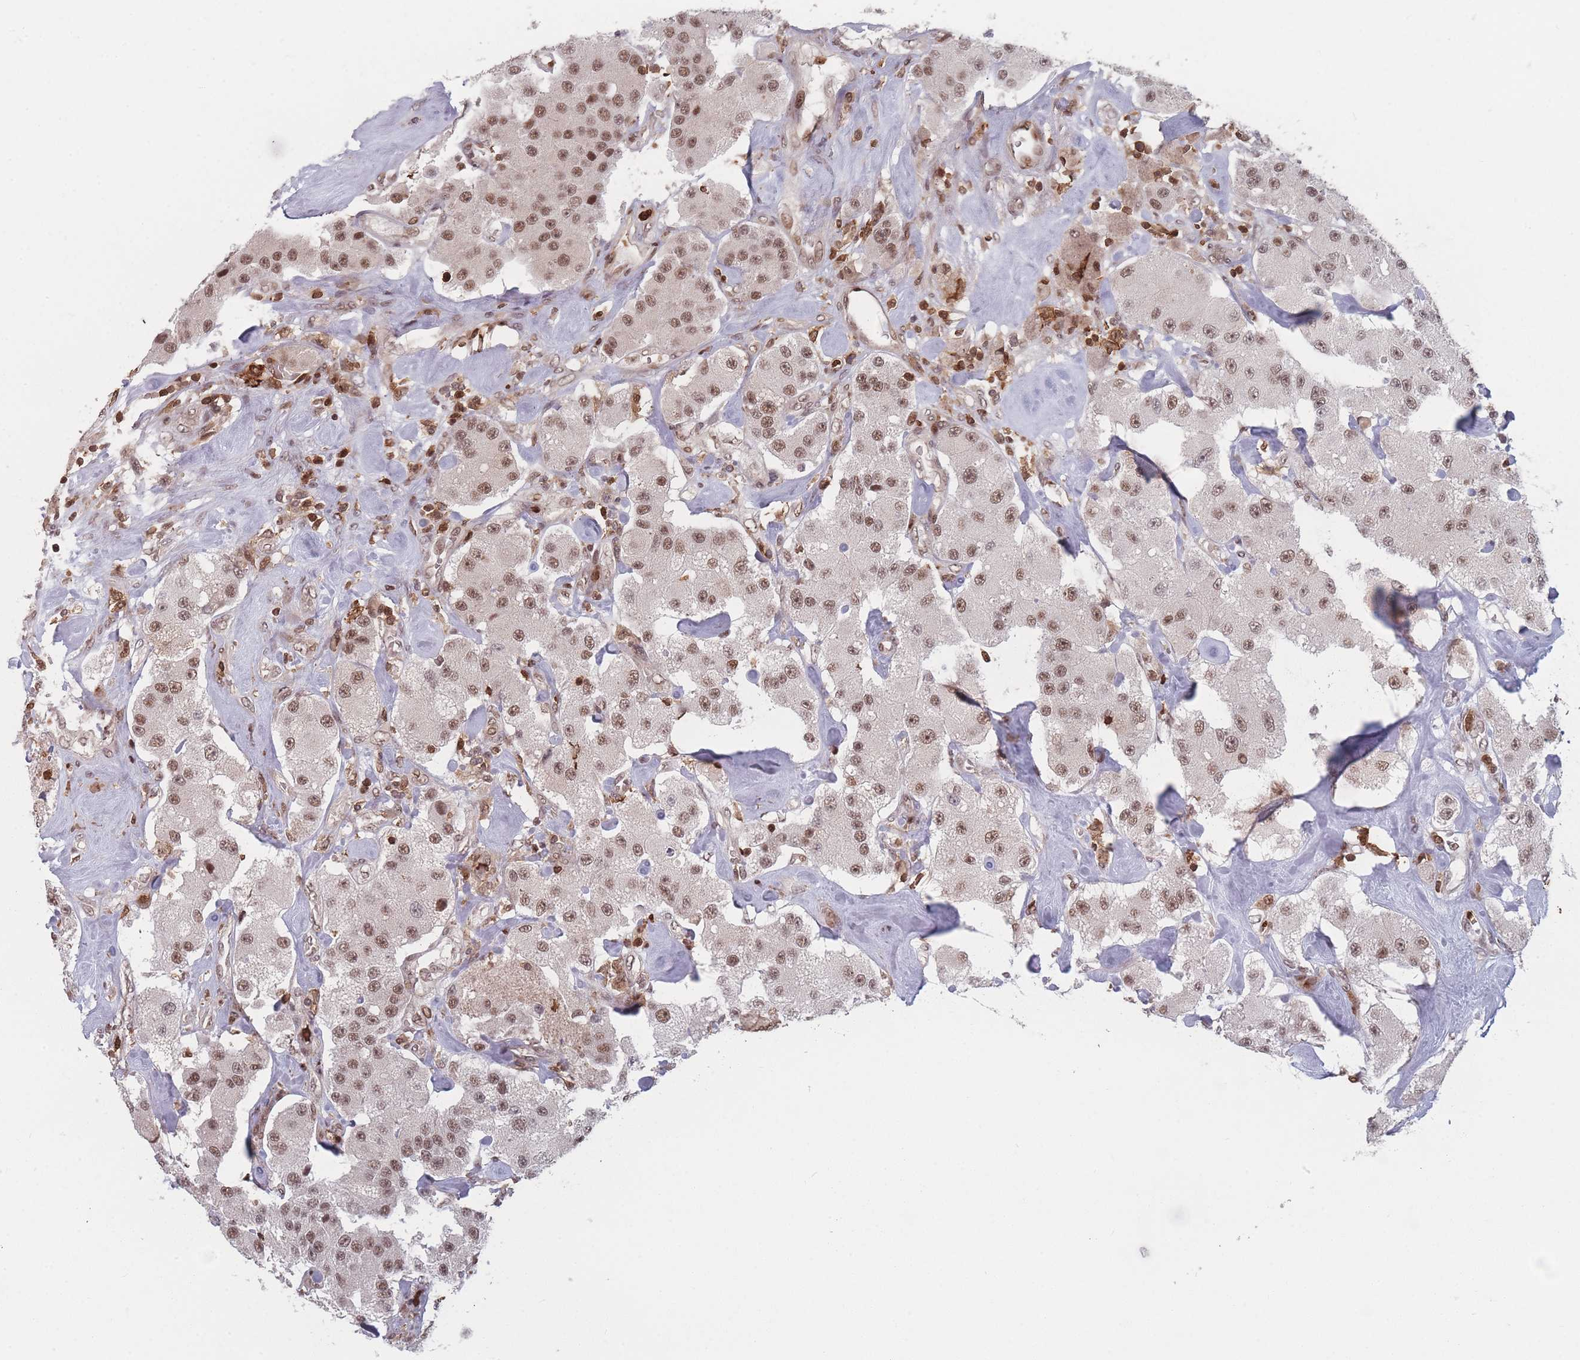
{"staining": {"intensity": "moderate", "quantity": ">75%", "location": "nuclear"}, "tissue": "carcinoid", "cell_type": "Tumor cells", "image_type": "cancer", "snomed": [{"axis": "morphology", "description": "Carcinoid, malignant, NOS"}, {"axis": "topography", "description": "Pancreas"}], "caption": "This micrograph exhibits IHC staining of carcinoid (malignant), with medium moderate nuclear expression in approximately >75% of tumor cells.", "gene": "WDR55", "patient": {"sex": "male", "age": 41}}